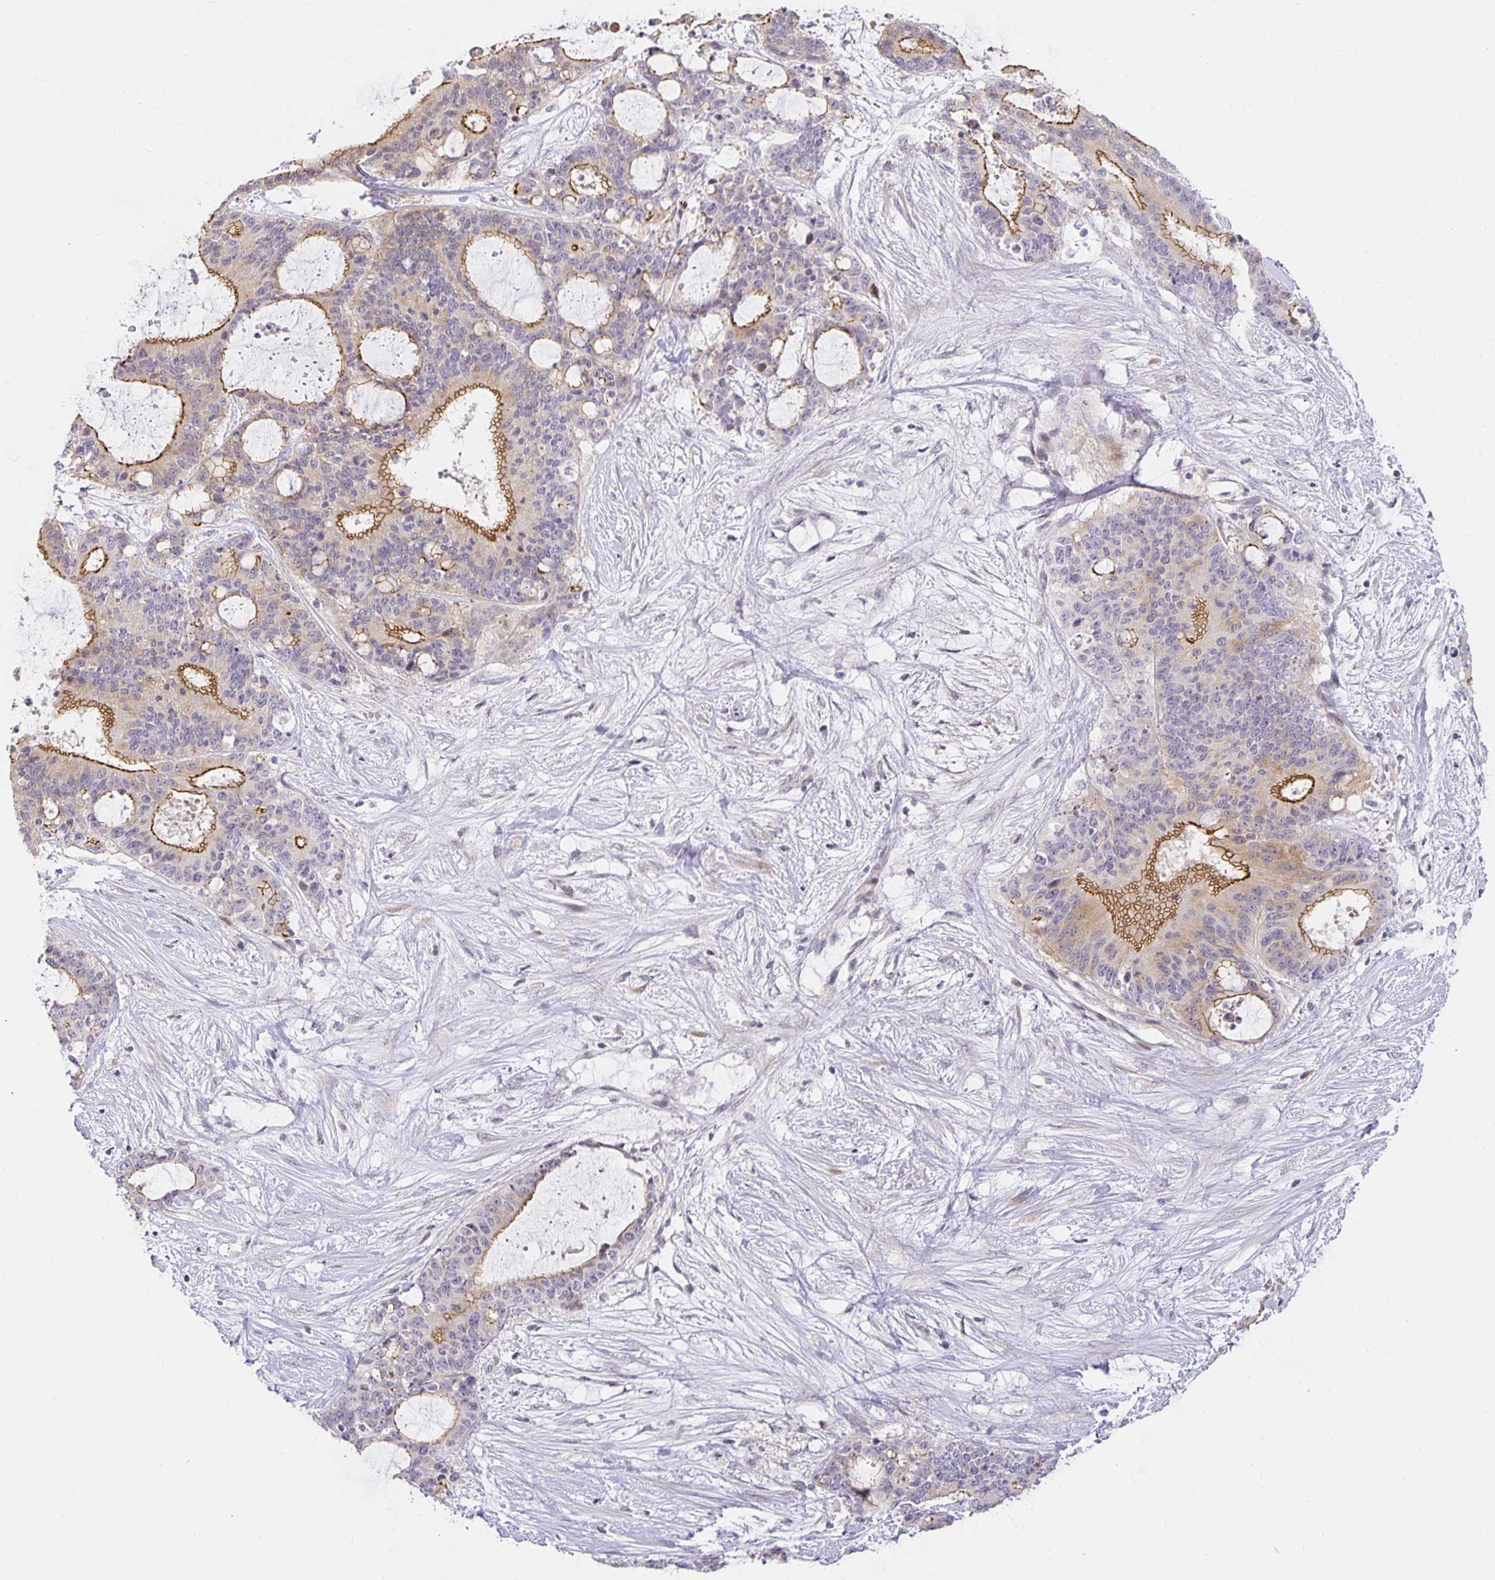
{"staining": {"intensity": "moderate", "quantity": "25%-75%", "location": "cytoplasmic/membranous"}, "tissue": "liver cancer", "cell_type": "Tumor cells", "image_type": "cancer", "snomed": [{"axis": "morphology", "description": "Normal tissue, NOS"}, {"axis": "morphology", "description": "Cholangiocarcinoma"}, {"axis": "topography", "description": "Liver"}, {"axis": "topography", "description": "Peripheral nerve tissue"}], "caption": "Immunohistochemical staining of human cholangiocarcinoma (liver) exhibits medium levels of moderate cytoplasmic/membranous protein positivity in about 25%-75% of tumor cells.", "gene": "TJP3", "patient": {"sex": "female", "age": 73}}